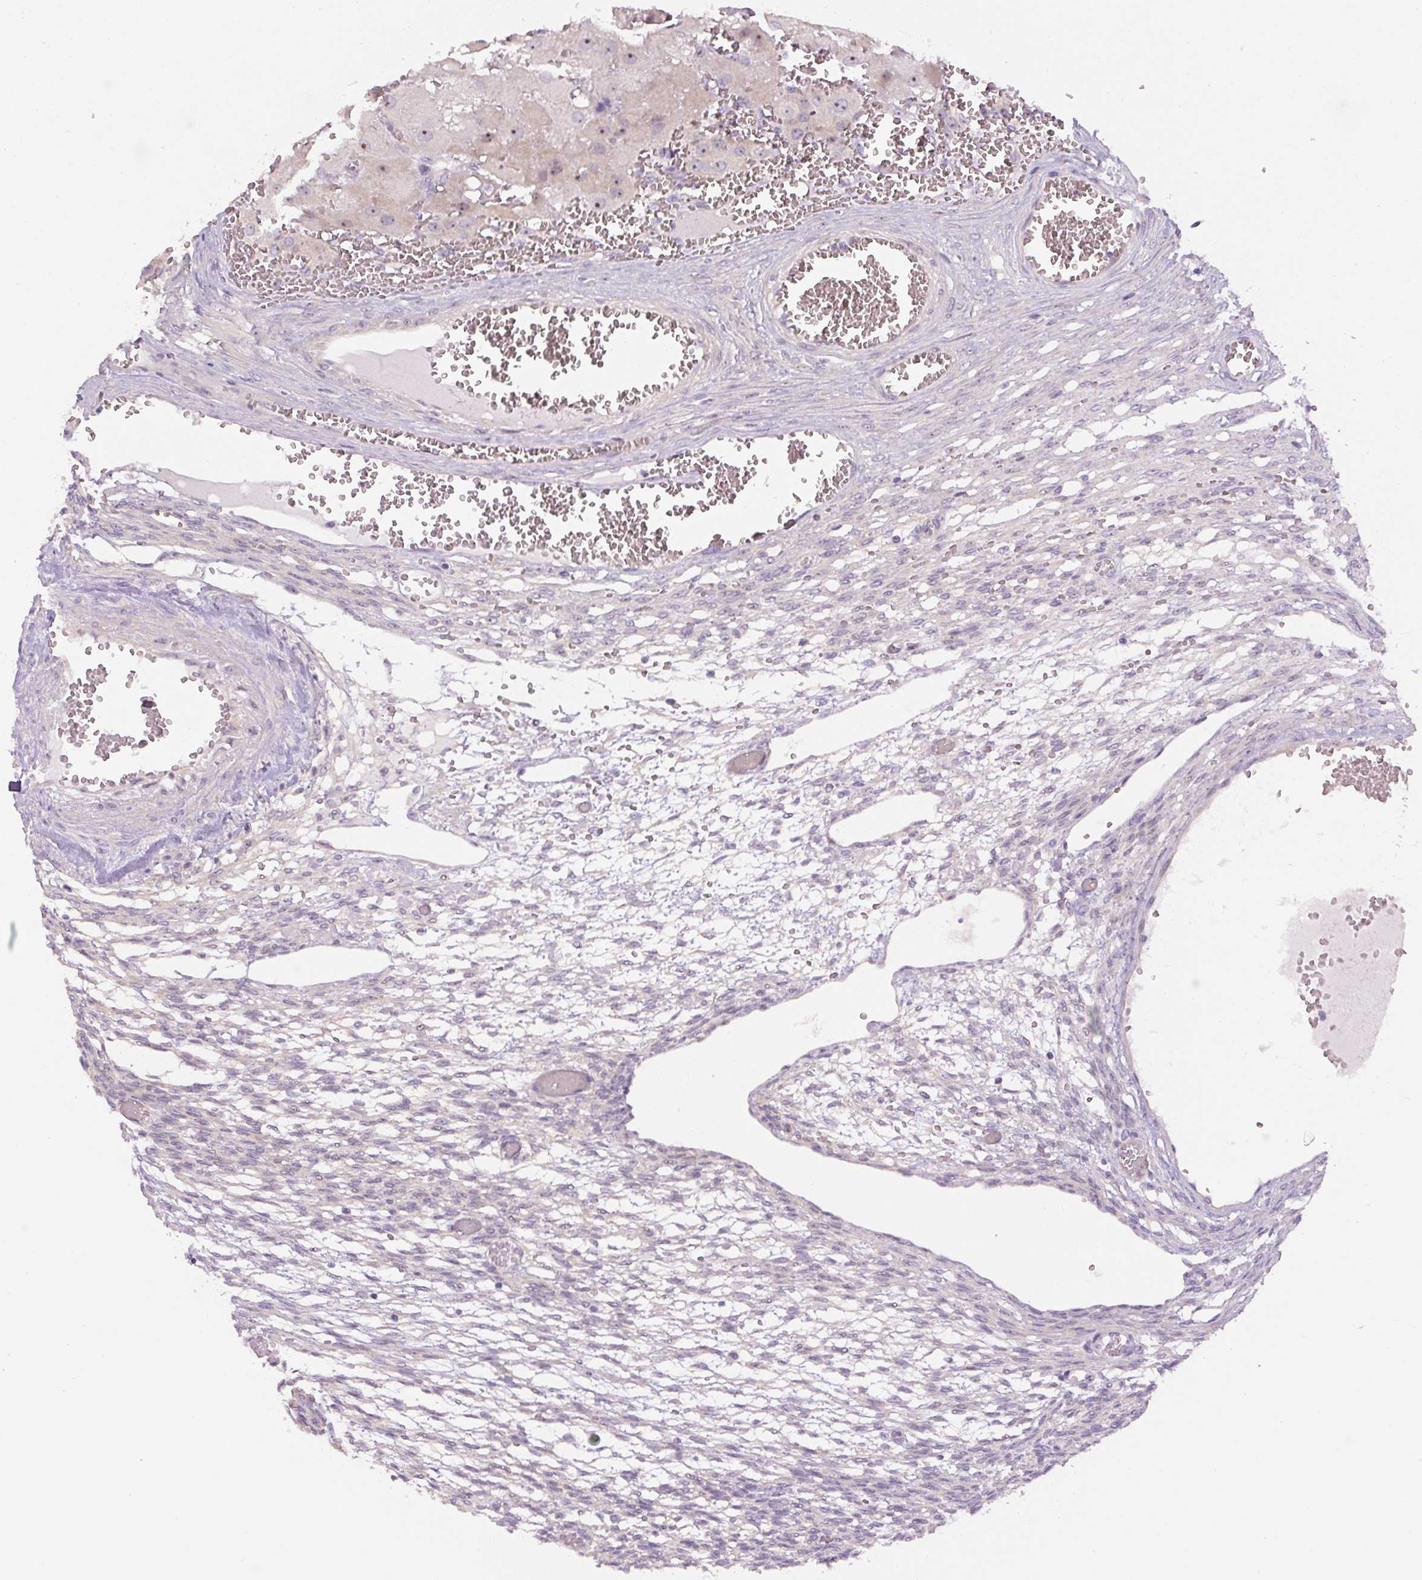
{"staining": {"intensity": "weak", "quantity": "25%-75%", "location": "cytoplasmic/membranous"}, "tissue": "ovary", "cell_type": "Follicle cells", "image_type": "normal", "snomed": [{"axis": "morphology", "description": "Normal tissue, NOS"}, {"axis": "topography", "description": "Ovary"}], "caption": "There is low levels of weak cytoplasmic/membranous expression in follicle cells of benign ovary, as demonstrated by immunohistochemical staining (brown color).", "gene": "TMEM151B", "patient": {"sex": "female", "age": 67}}